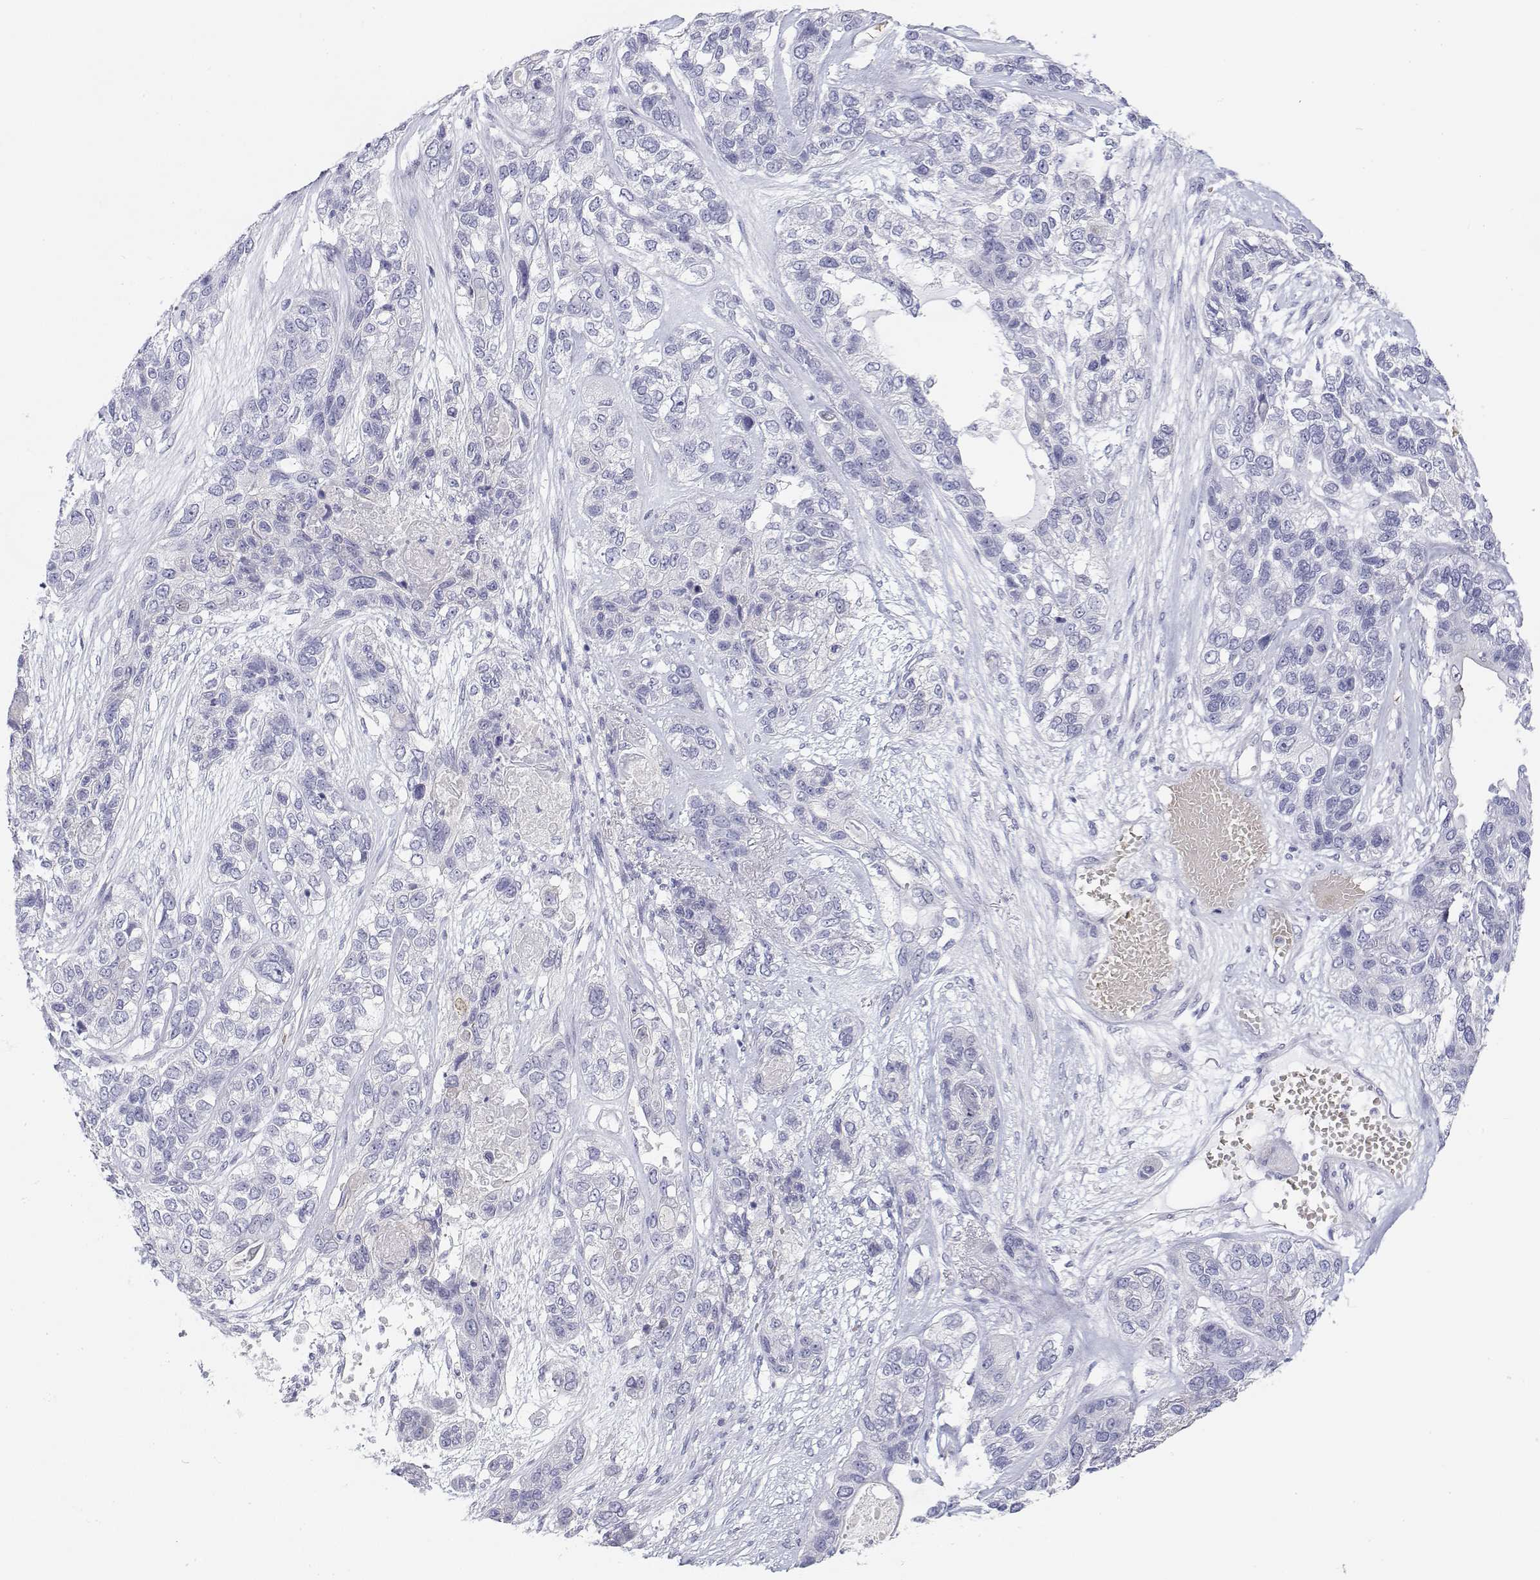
{"staining": {"intensity": "negative", "quantity": "none", "location": "none"}, "tissue": "lung cancer", "cell_type": "Tumor cells", "image_type": "cancer", "snomed": [{"axis": "morphology", "description": "Squamous cell carcinoma, NOS"}, {"axis": "topography", "description": "Lung"}], "caption": "High power microscopy histopathology image of an IHC histopathology image of squamous cell carcinoma (lung), revealing no significant positivity in tumor cells. (Brightfield microscopy of DAB immunohistochemistry at high magnification).", "gene": "MISP", "patient": {"sex": "female", "age": 70}}